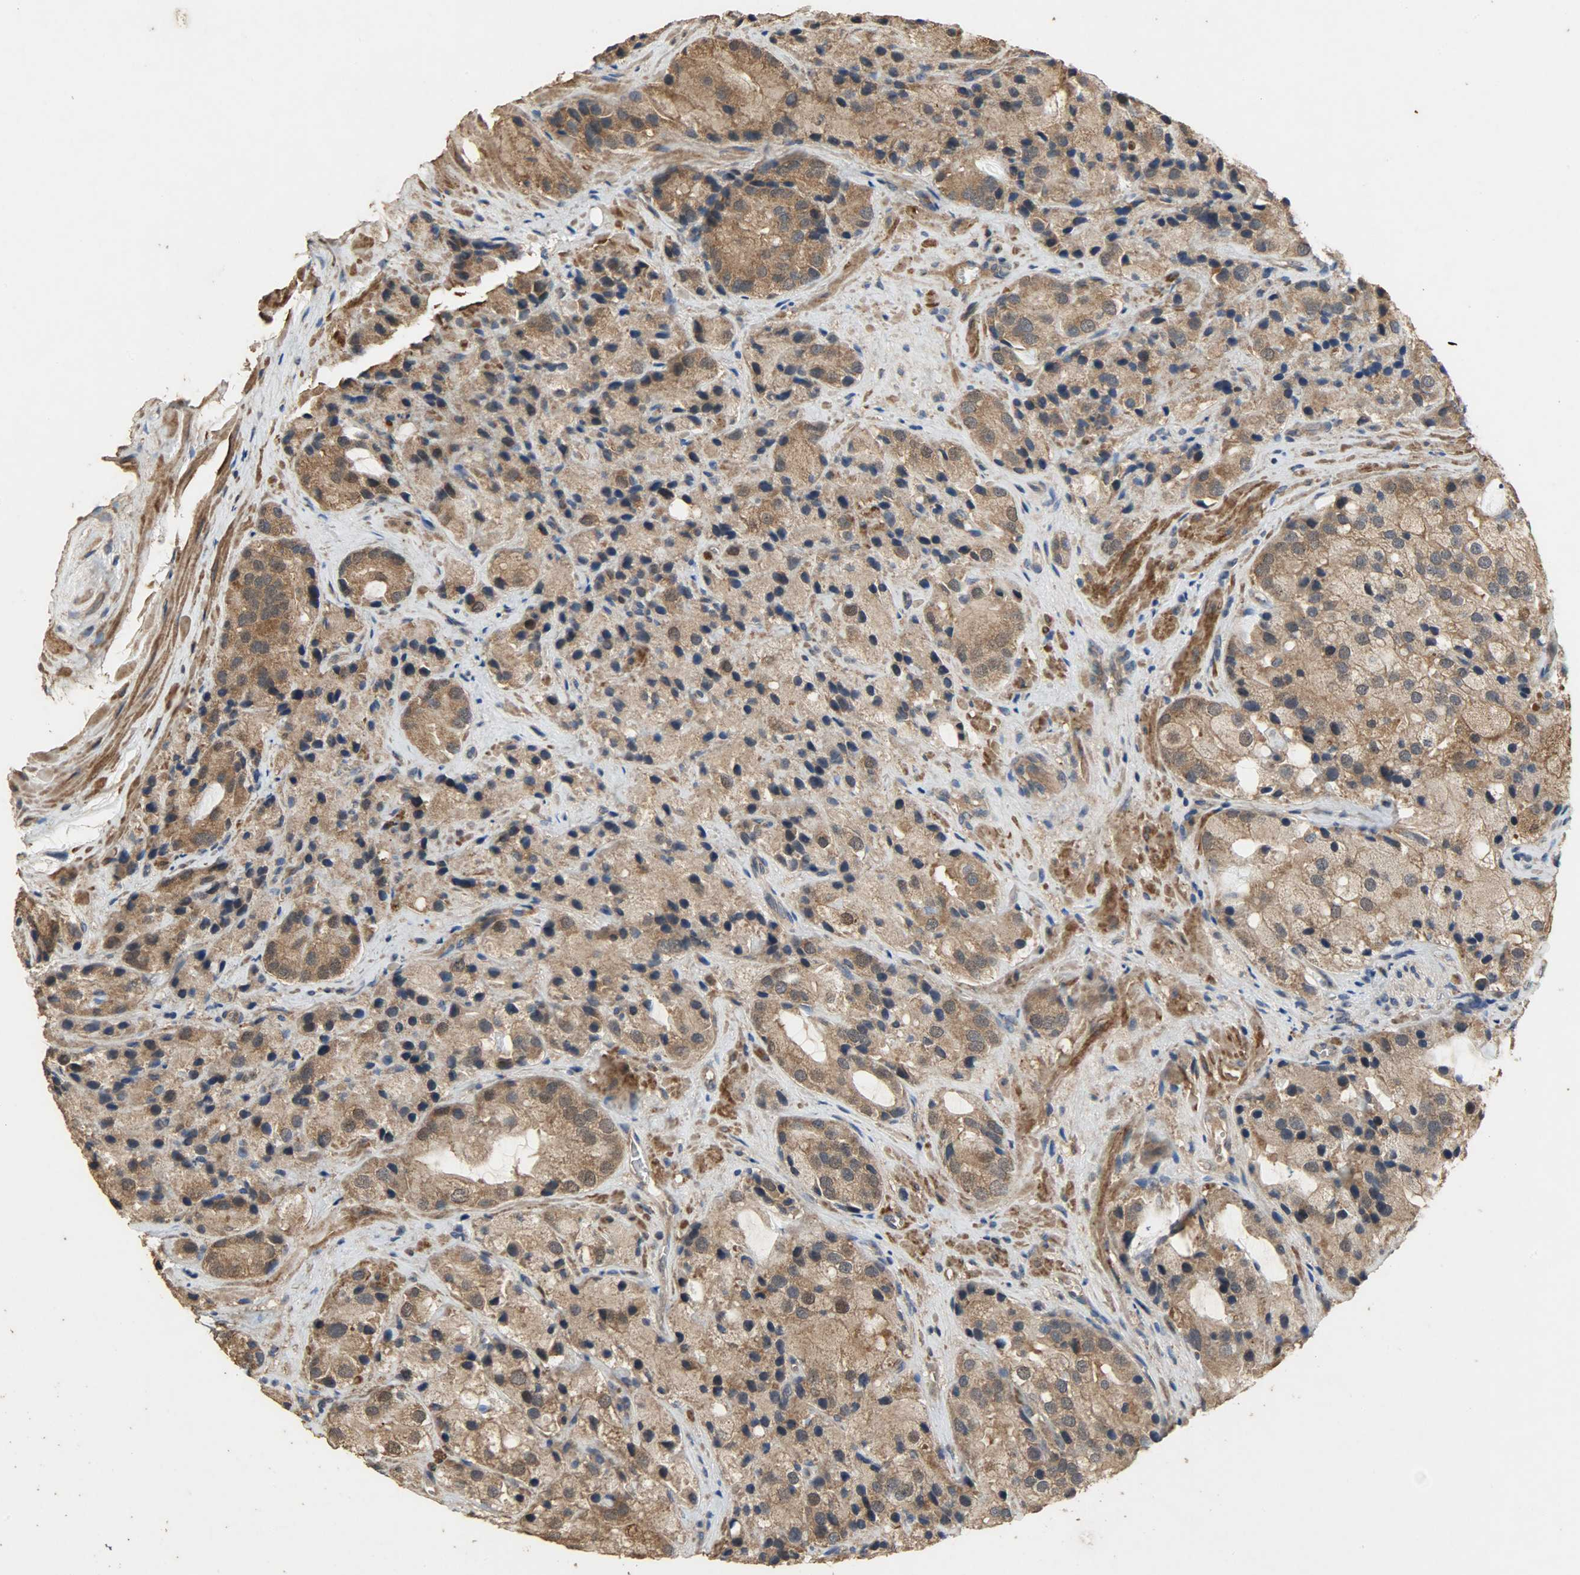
{"staining": {"intensity": "moderate", "quantity": ">75%", "location": "cytoplasmic/membranous"}, "tissue": "prostate cancer", "cell_type": "Tumor cells", "image_type": "cancer", "snomed": [{"axis": "morphology", "description": "Adenocarcinoma, High grade"}, {"axis": "topography", "description": "Prostate"}], "caption": "Immunohistochemistry (IHC) photomicrograph of neoplastic tissue: prostate high-grade adenocarcinoma stained using IHC reveals medium levels of moderate protein expression localized specifically in the cytoplasmic/membranous of tumor cells, appearing as a cytoplasmic/membranous brown color.", "gene": "CDKN2C", "patient": {"sex": "male", "age": 70}}